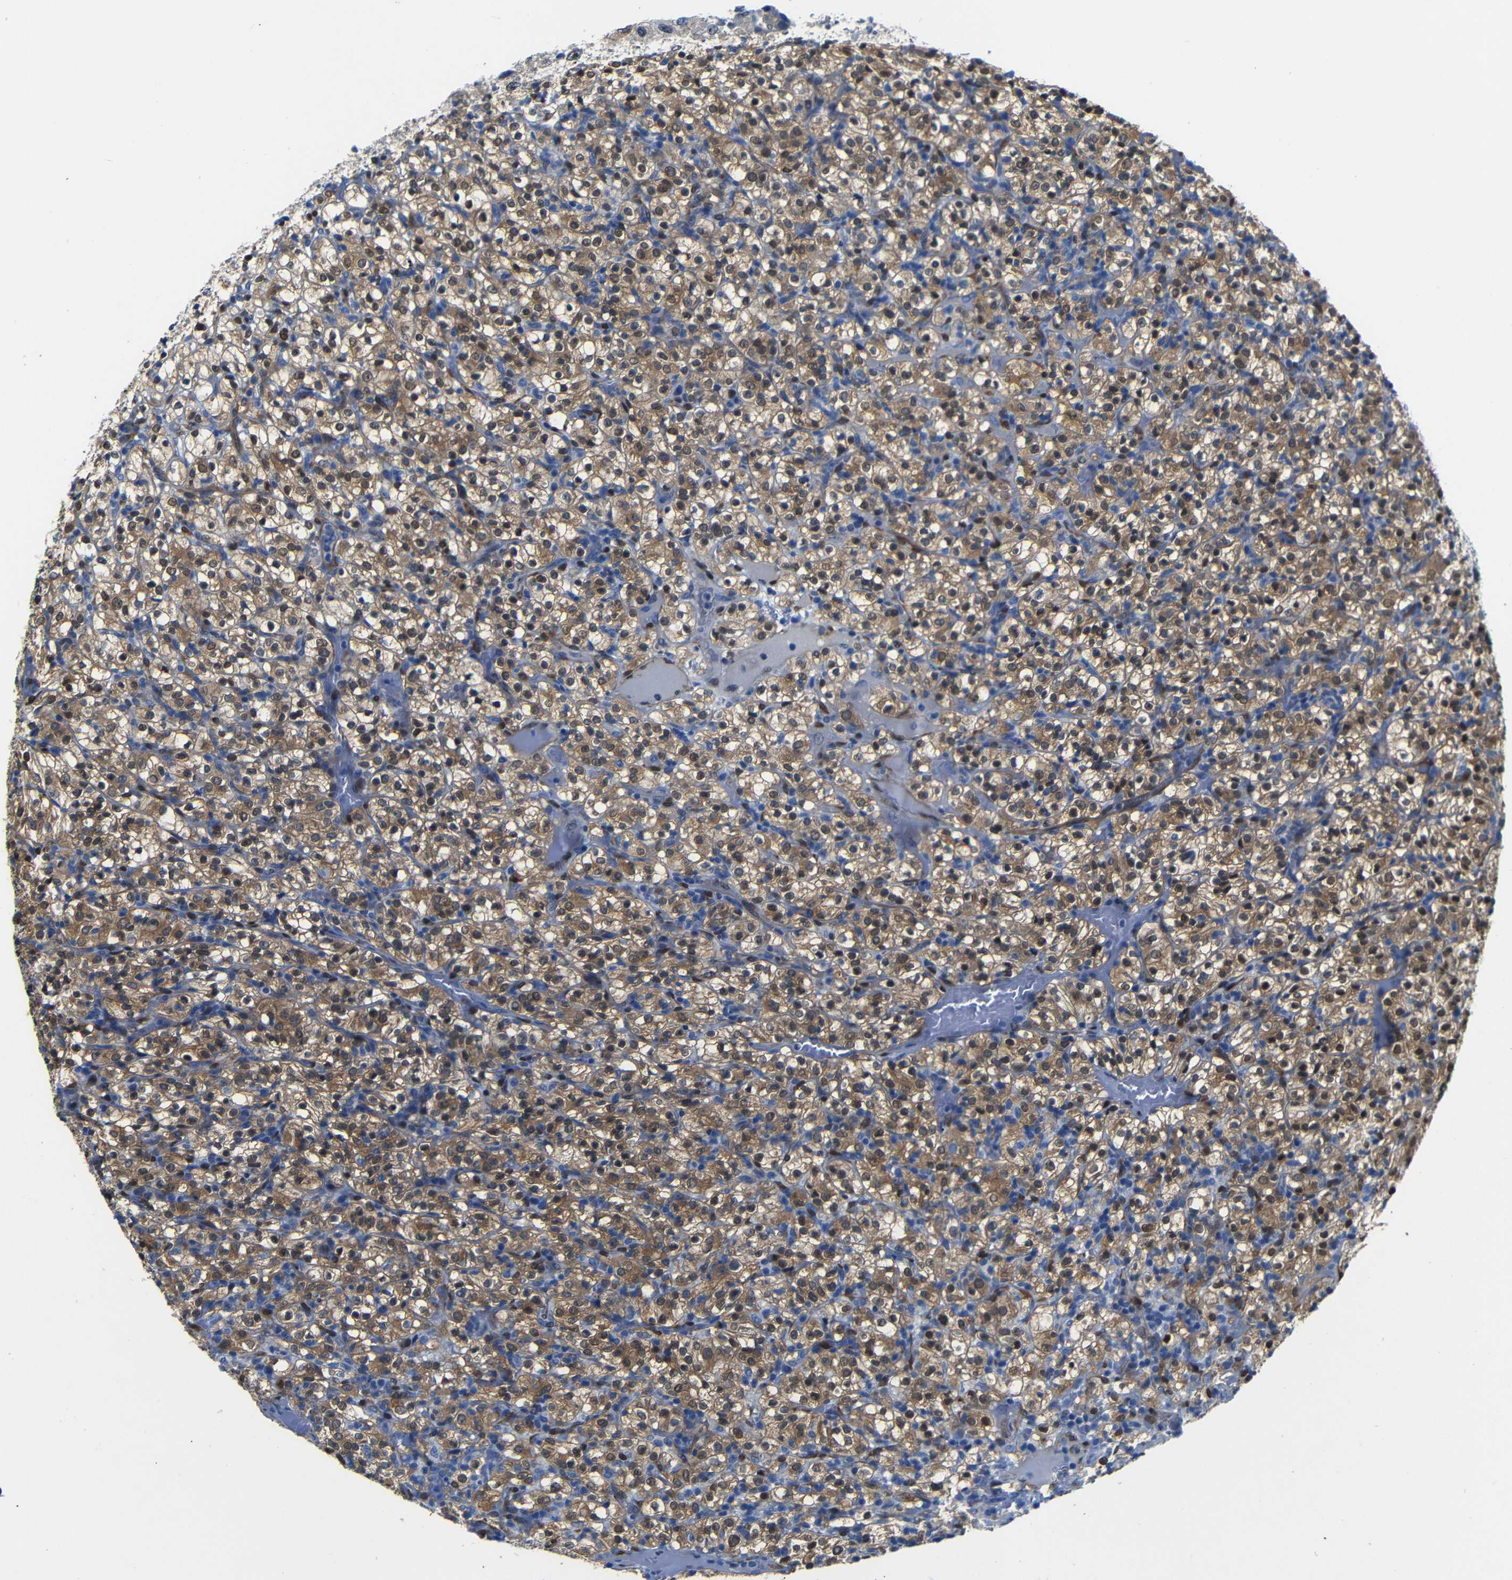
{"staining": {"intensity": "moderate", "quantity": ">75%", "location": "cytoplasmic/membranous,nuclear"}, "tissue": "renal cancer", "cell_type": "Tumor cells", "image_type": "cancer", "snomed": [{"axis": "morphology", "description": "Normal tissue, NOS"}, {"axis": "morphology", "description": "Adenocarcinoma, NOS"}, {"axis": "topography", "description": "Kidney"}], "caption": "IHC (DAB) staining of renal adenocarcinoma exhibits moderate cytoplasmic/membranous and nuclear protein expression in about >75% of tumor cells.", "gene": "YAP1", "patient": {"sex": "female", "age": 72}}